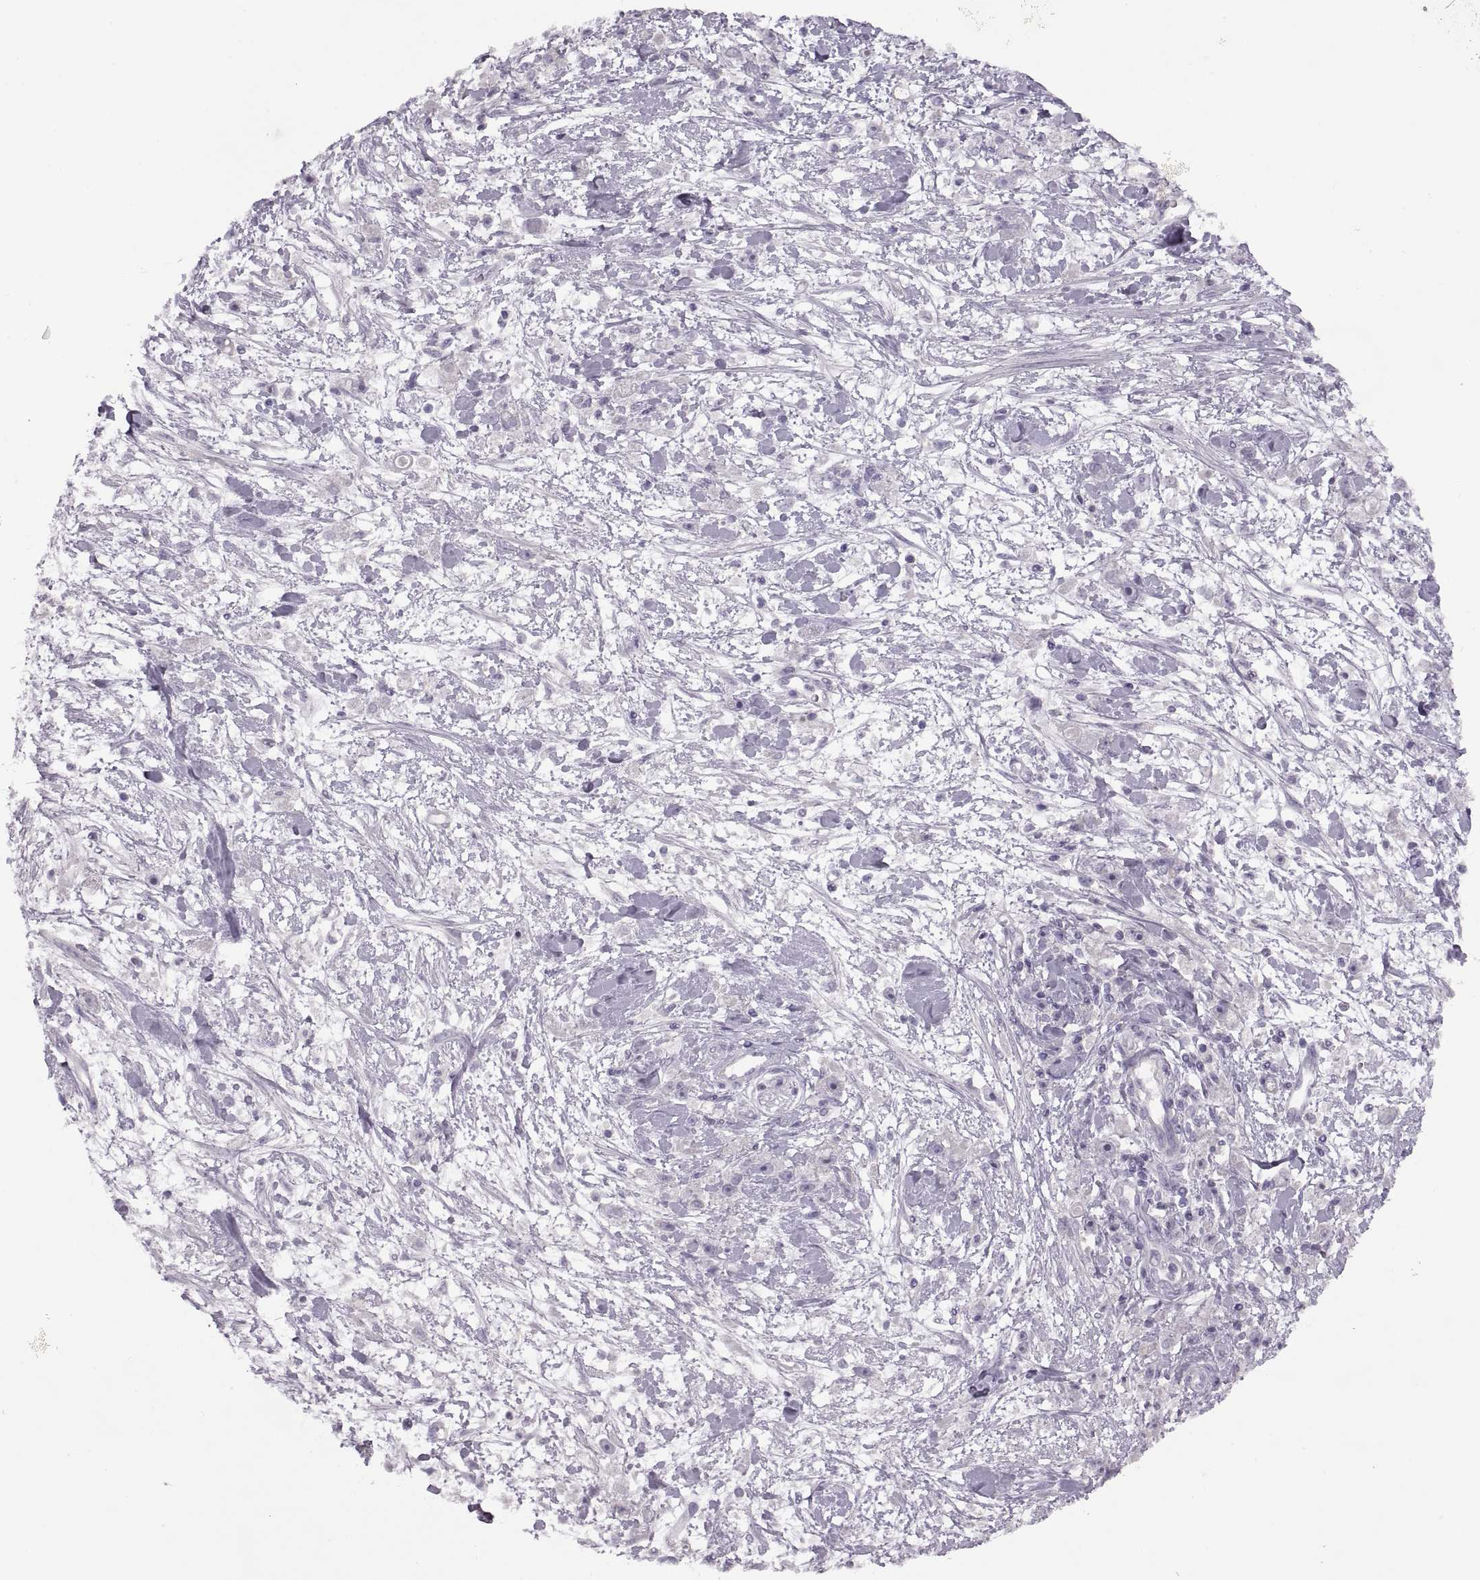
{"staining": {"intensity": "negative", "quantity": "none", "location": "none"}, "tissue": "stomach cancer", "cell_type": "Tumor cells", "image_type": "cancer", "snomed": [{"axis": "morphology", "description": "Adenocarcinoma, NOS"}, {"axis": "topography", "description": "Stomach"}], "caption": "This is a image of IHC staining of stomach cancer (adenocarcinoma), which shows no positivity in tumor cells.", "gene": "RSPH6A", "patient": {"sex": "female", "age": 59}}